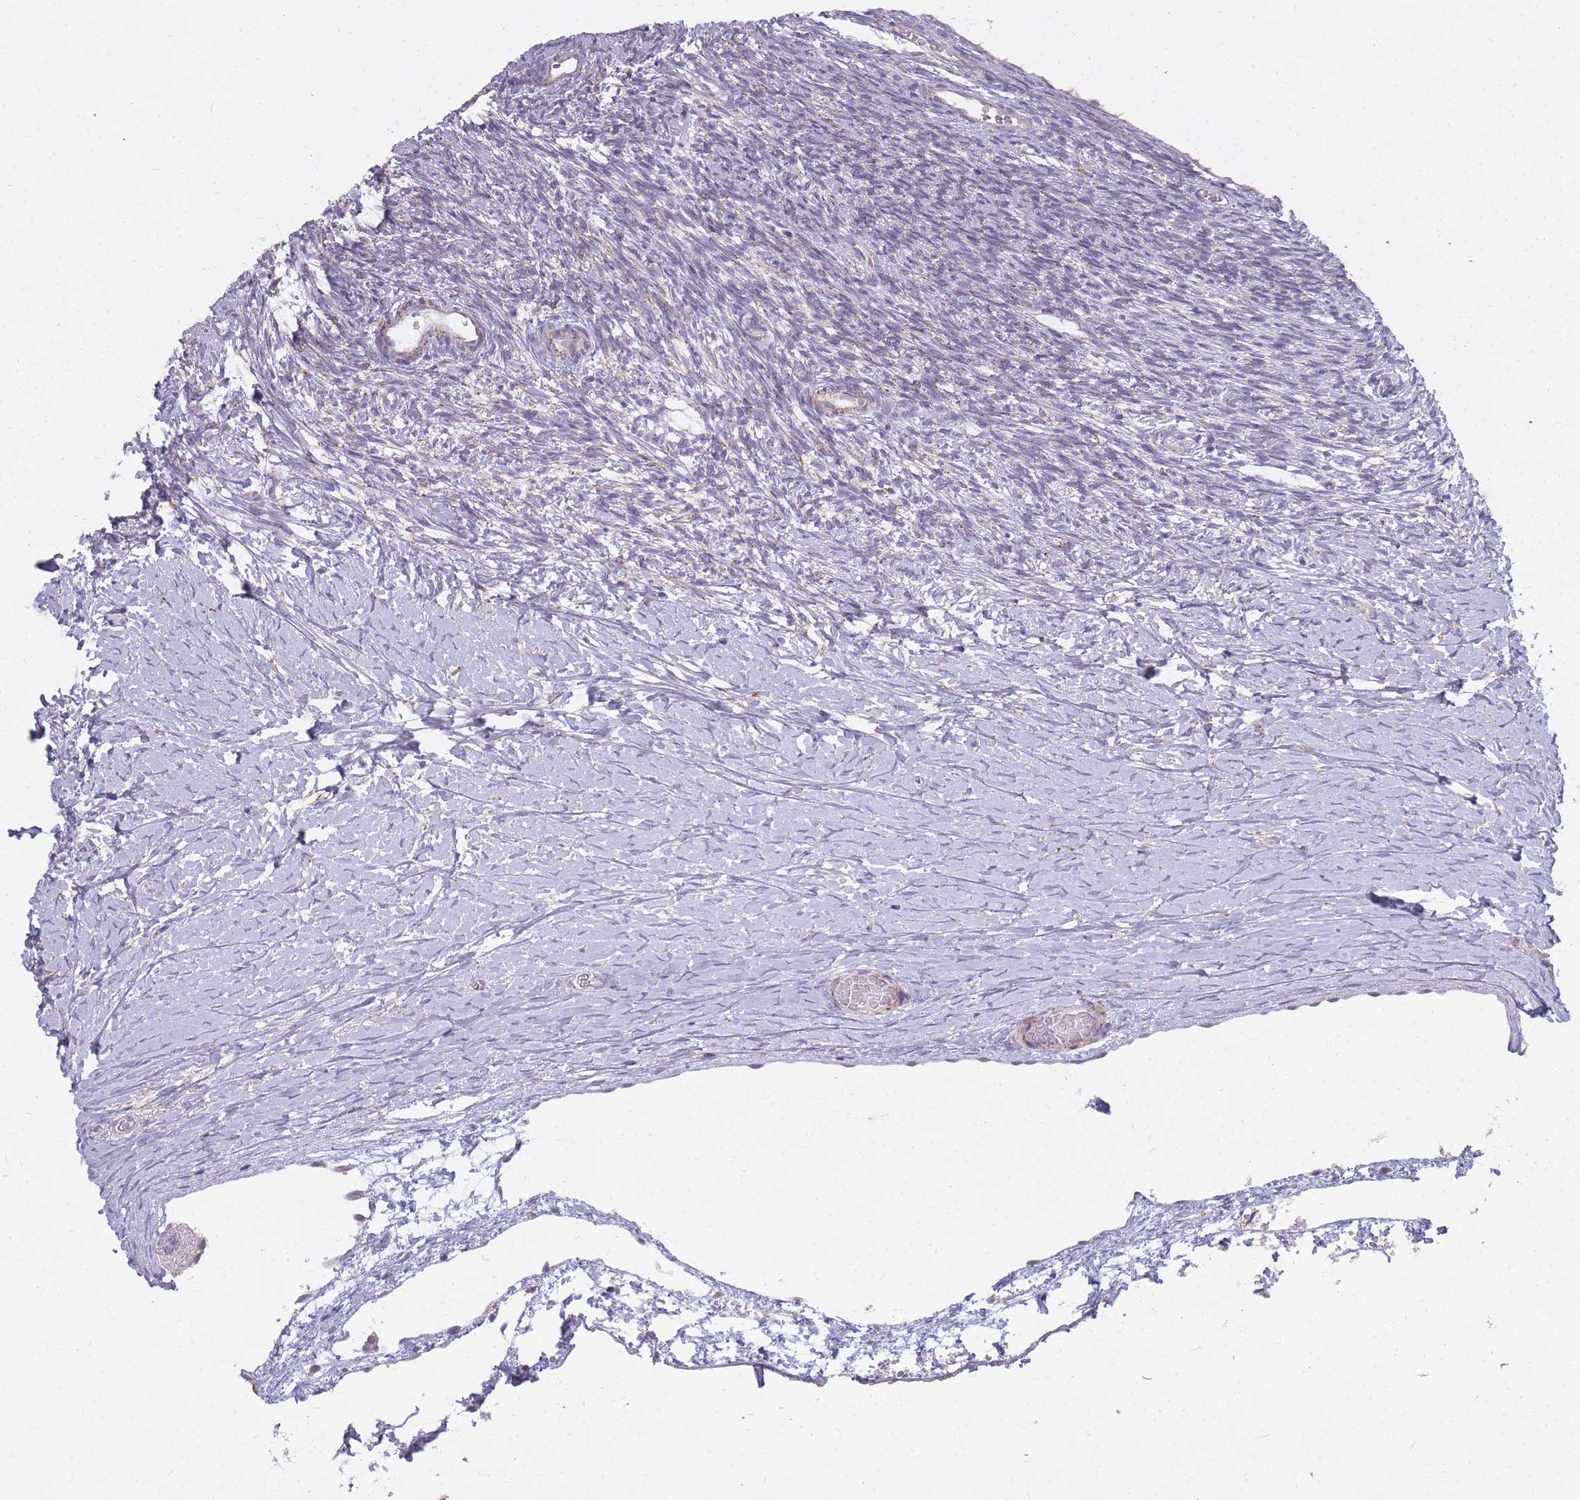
{"staining": {"intensity": "weak", "quantity": "25%-75%", "location": "cytoplasmic/membranous"}, "tissue": "ovary", "cell_type": "Ovarian stroma cells", "image_type": "normal", "snomed": [{"axis": "morphology", "description": "Normal tissue, NOS"}, {"axis": "topography", "description": "Ovary"}], "caption": "Ovarian stroma cells display low levels of weak cytoplasmic/membranous positivity in about 25%-75% of cells in normal ovary. (DAB IHC, brown staining for protein, blue staining for nuclei).", "gene": "ALKBH4", "patient": {"sex": "female", "age": 39}}